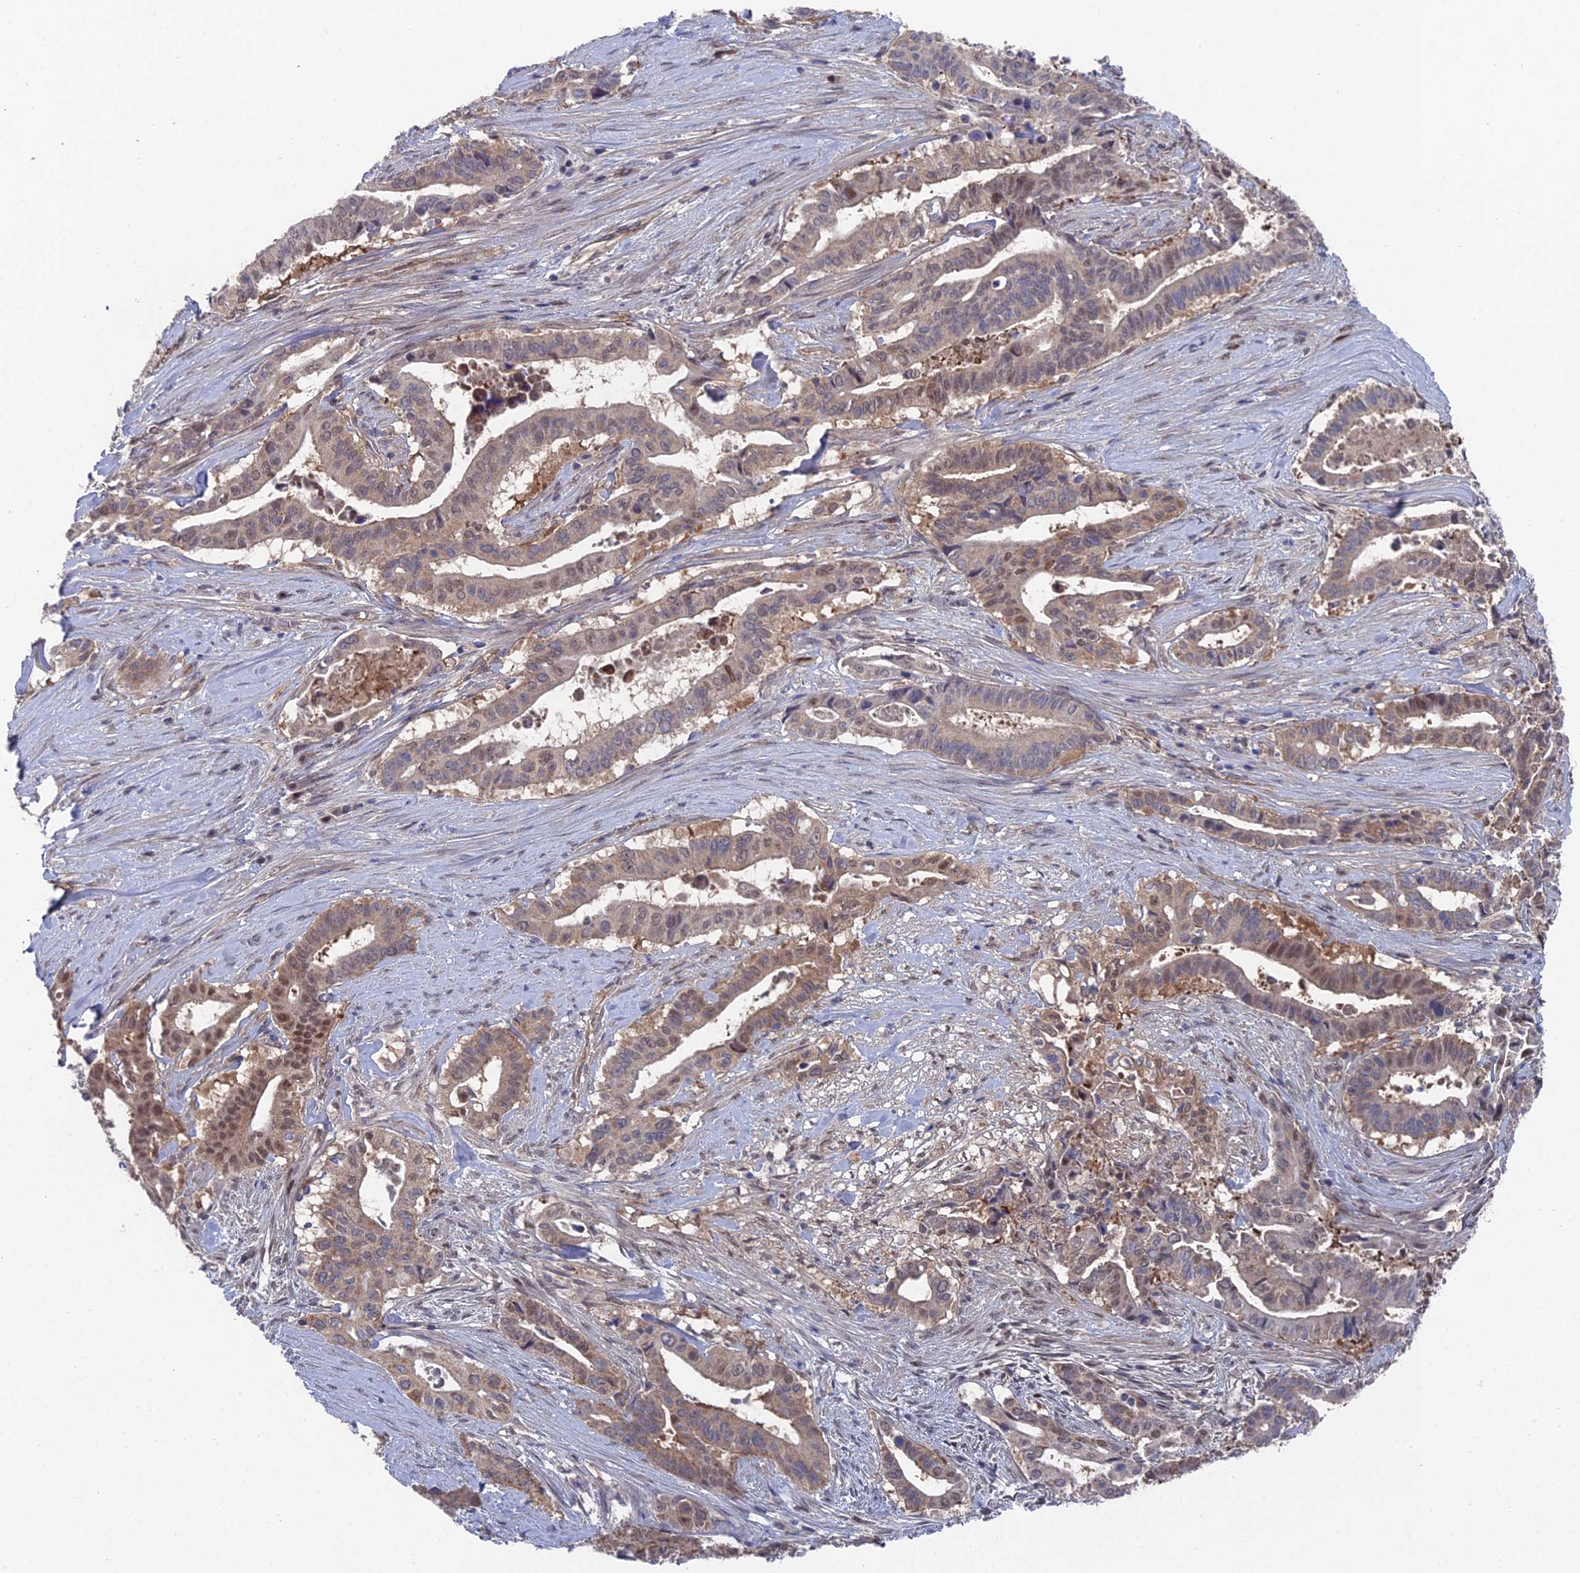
{"staining": {"intensity": "moderate", "quantity": "<25%", "location": "cytoplasmic/membranous,nuclear"}, "tissue": "pancreatic cancer", "cell_type": "Tumor cells", "image_type": "cancer", "snomed": [{"axis": "morphology", "description": "Adenocarcinoma, NOS"}, {"axis": "topography", "description": "Pancreas"}], "caption": "Protein positivity by immunohistochemistry shows moderate cytoplasmic/membranous and nuclear staining in about <25% of tumor cells in pancreatic cancer (adenocarcinoma).", "gene": "UNC5D", "patient": {"sex": "female", "age": 77}}